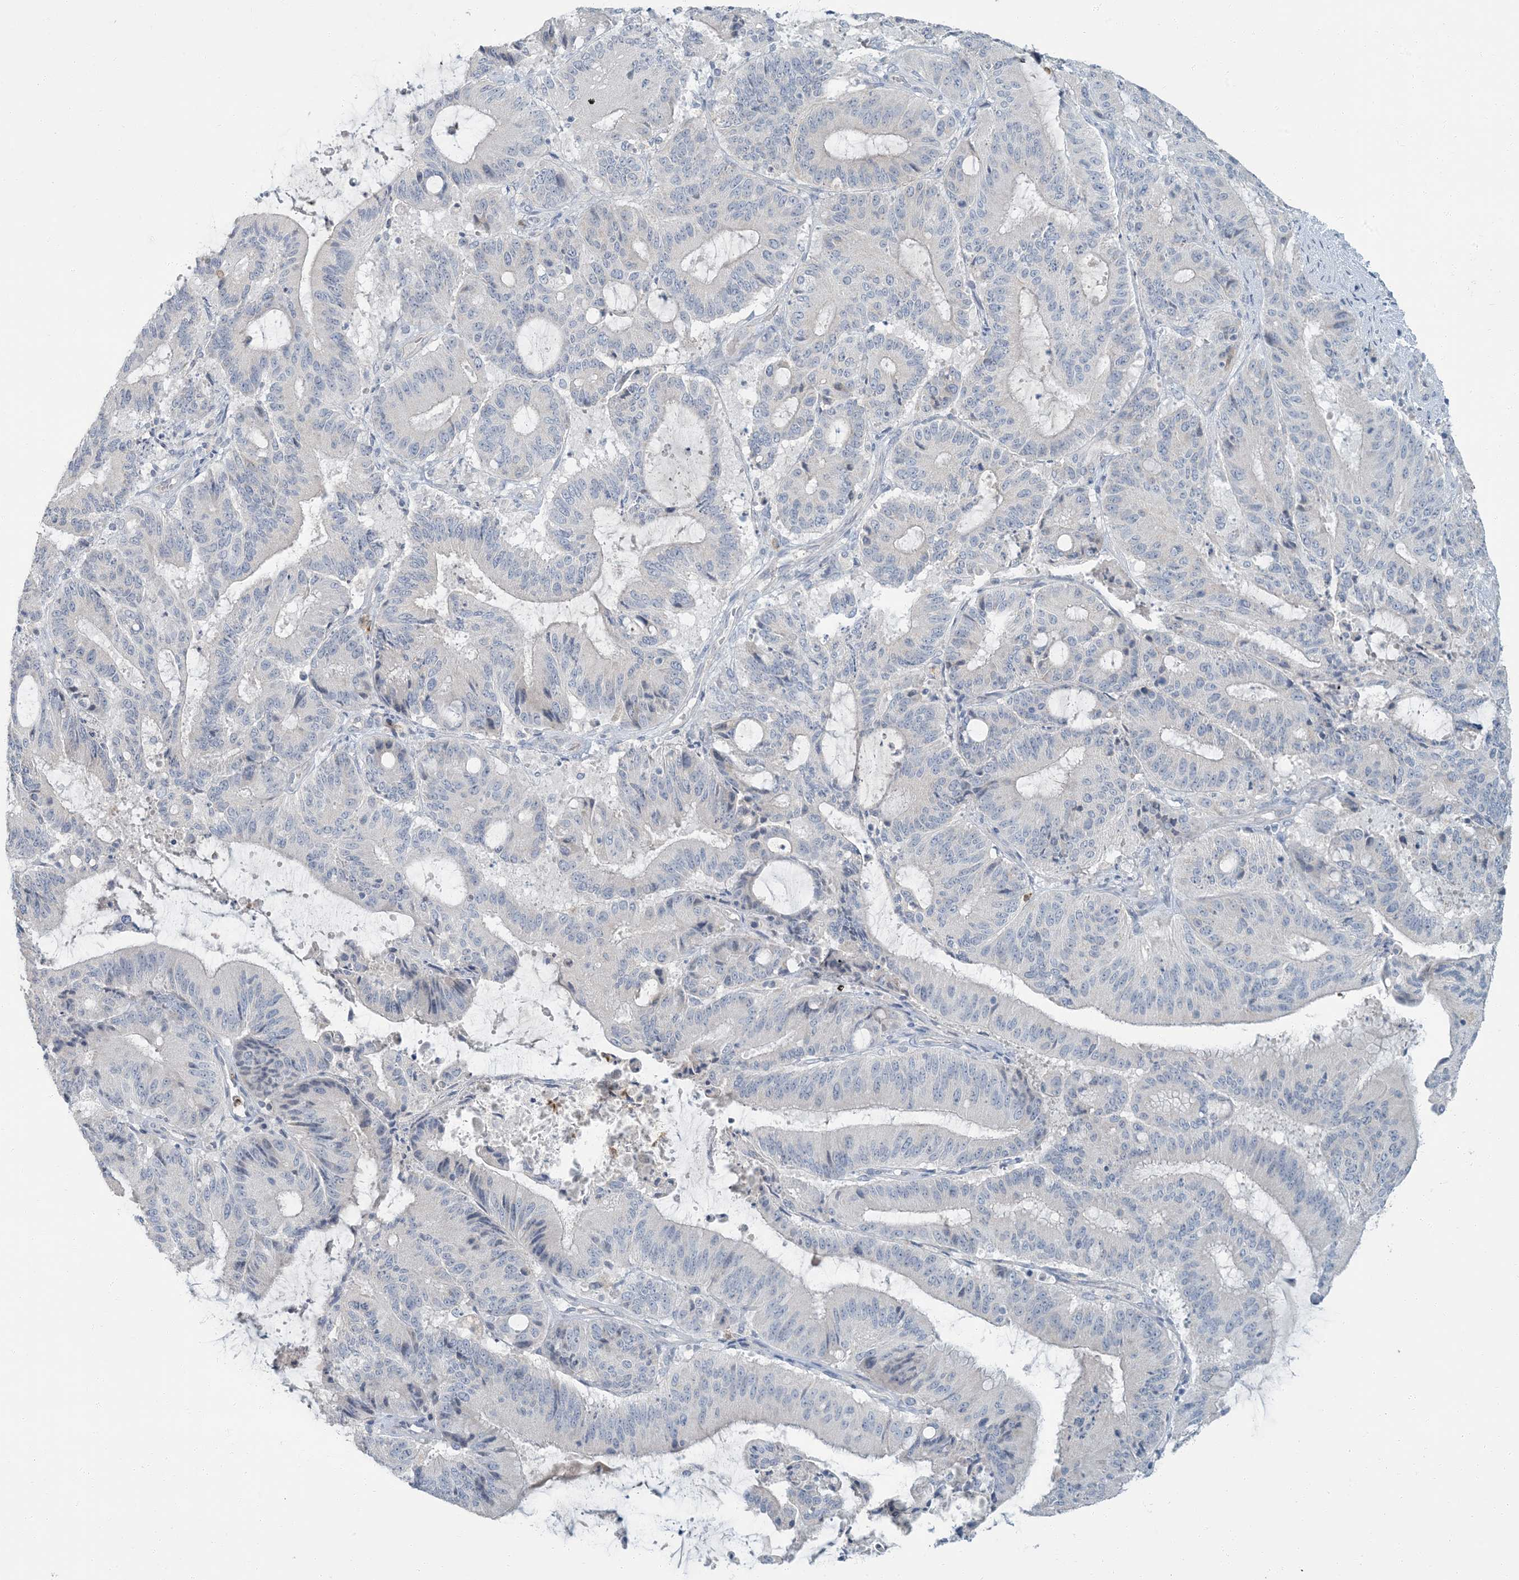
{"staining": {"intensity": "negative", "quantity": "none", "location": "none"}, "tissue": "liver cancer", "cell_type": "Tumor cells", "image_type": "cancer", "snomed": [{"axis": "morphology", "description": "Normal tissue, NOS"}, {"axis": "morphology", "description": "Cholangiocarcinoma"}, {"axis": "topography", "description": "Liver"}, {"axis": "topography", "description": "Peripheral nerve tissue"}], "caption": "The histopathology image shows no staining of tumor cells in liver cancer (cholangiocarcinoma).", "gene": "EPHA4", "patient": {"sex": "female", "age": 73}}